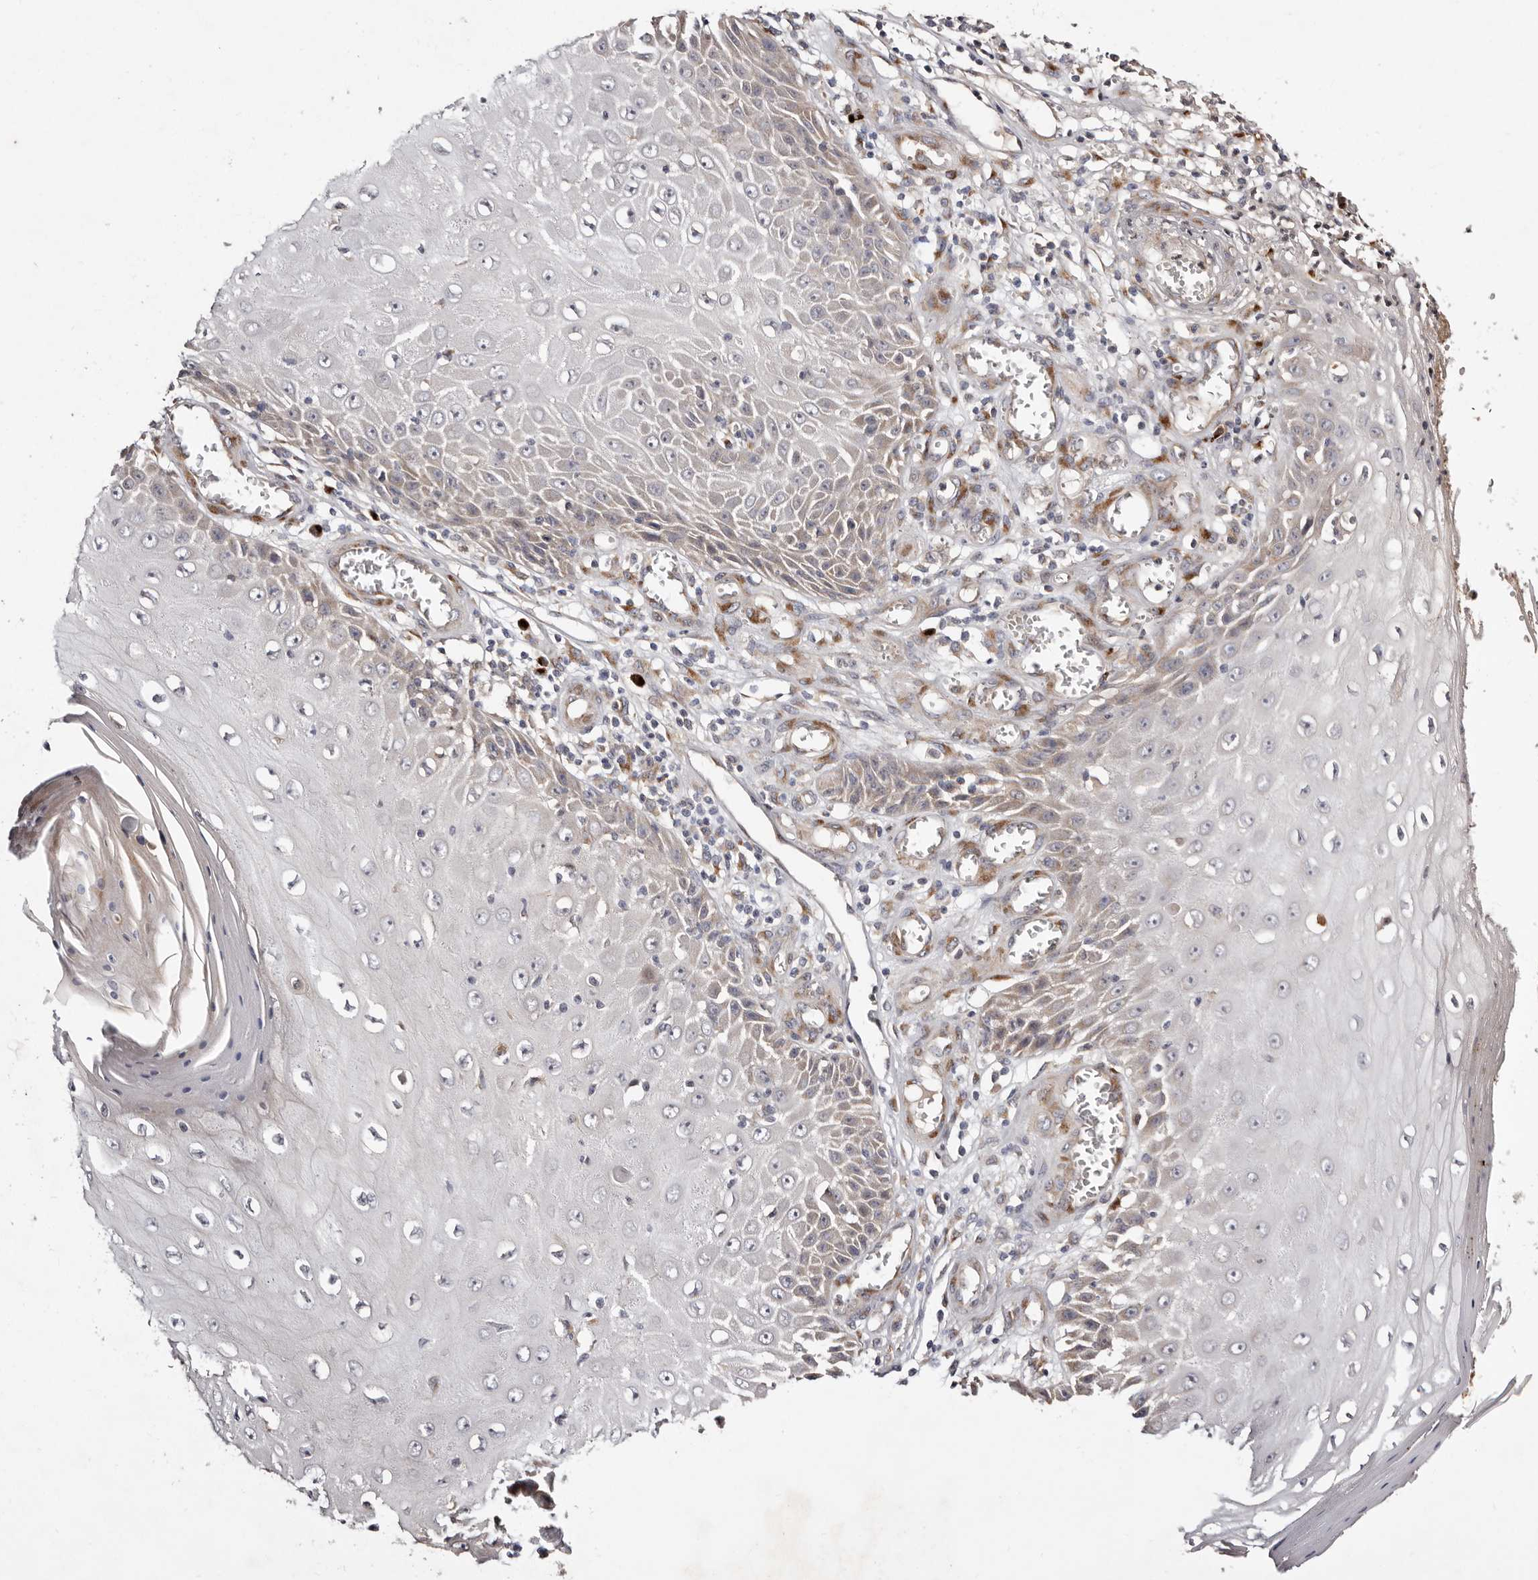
{"staining": {"intensity": "weak", "quantity": "<25%", "location": "cytoplasmic/membranous"}, "tissue": "skin cancer", "cell_type": "Tumor cells", "image_type": "cancer", "snomed": [{"axis": "morphology", "description": "Squamous cell carcinoma, NOS"}, {"axis": "topography", "description": "Skin"}], "caption": "High power microscopy histopathology image of an immunohistochemistry histopathology image of squamous cell carcinoma (skin), revealing no significant positivity in tumor cells. The staining was performed using DAB (3,3'-diaminobenzidine) to visualize the protein expression in brown, while the nuclei were stained in blue with hematoxylin (Magnification: 20x).", "gene": "DACT2", "patient": {"sex": "female", "age": 73}}